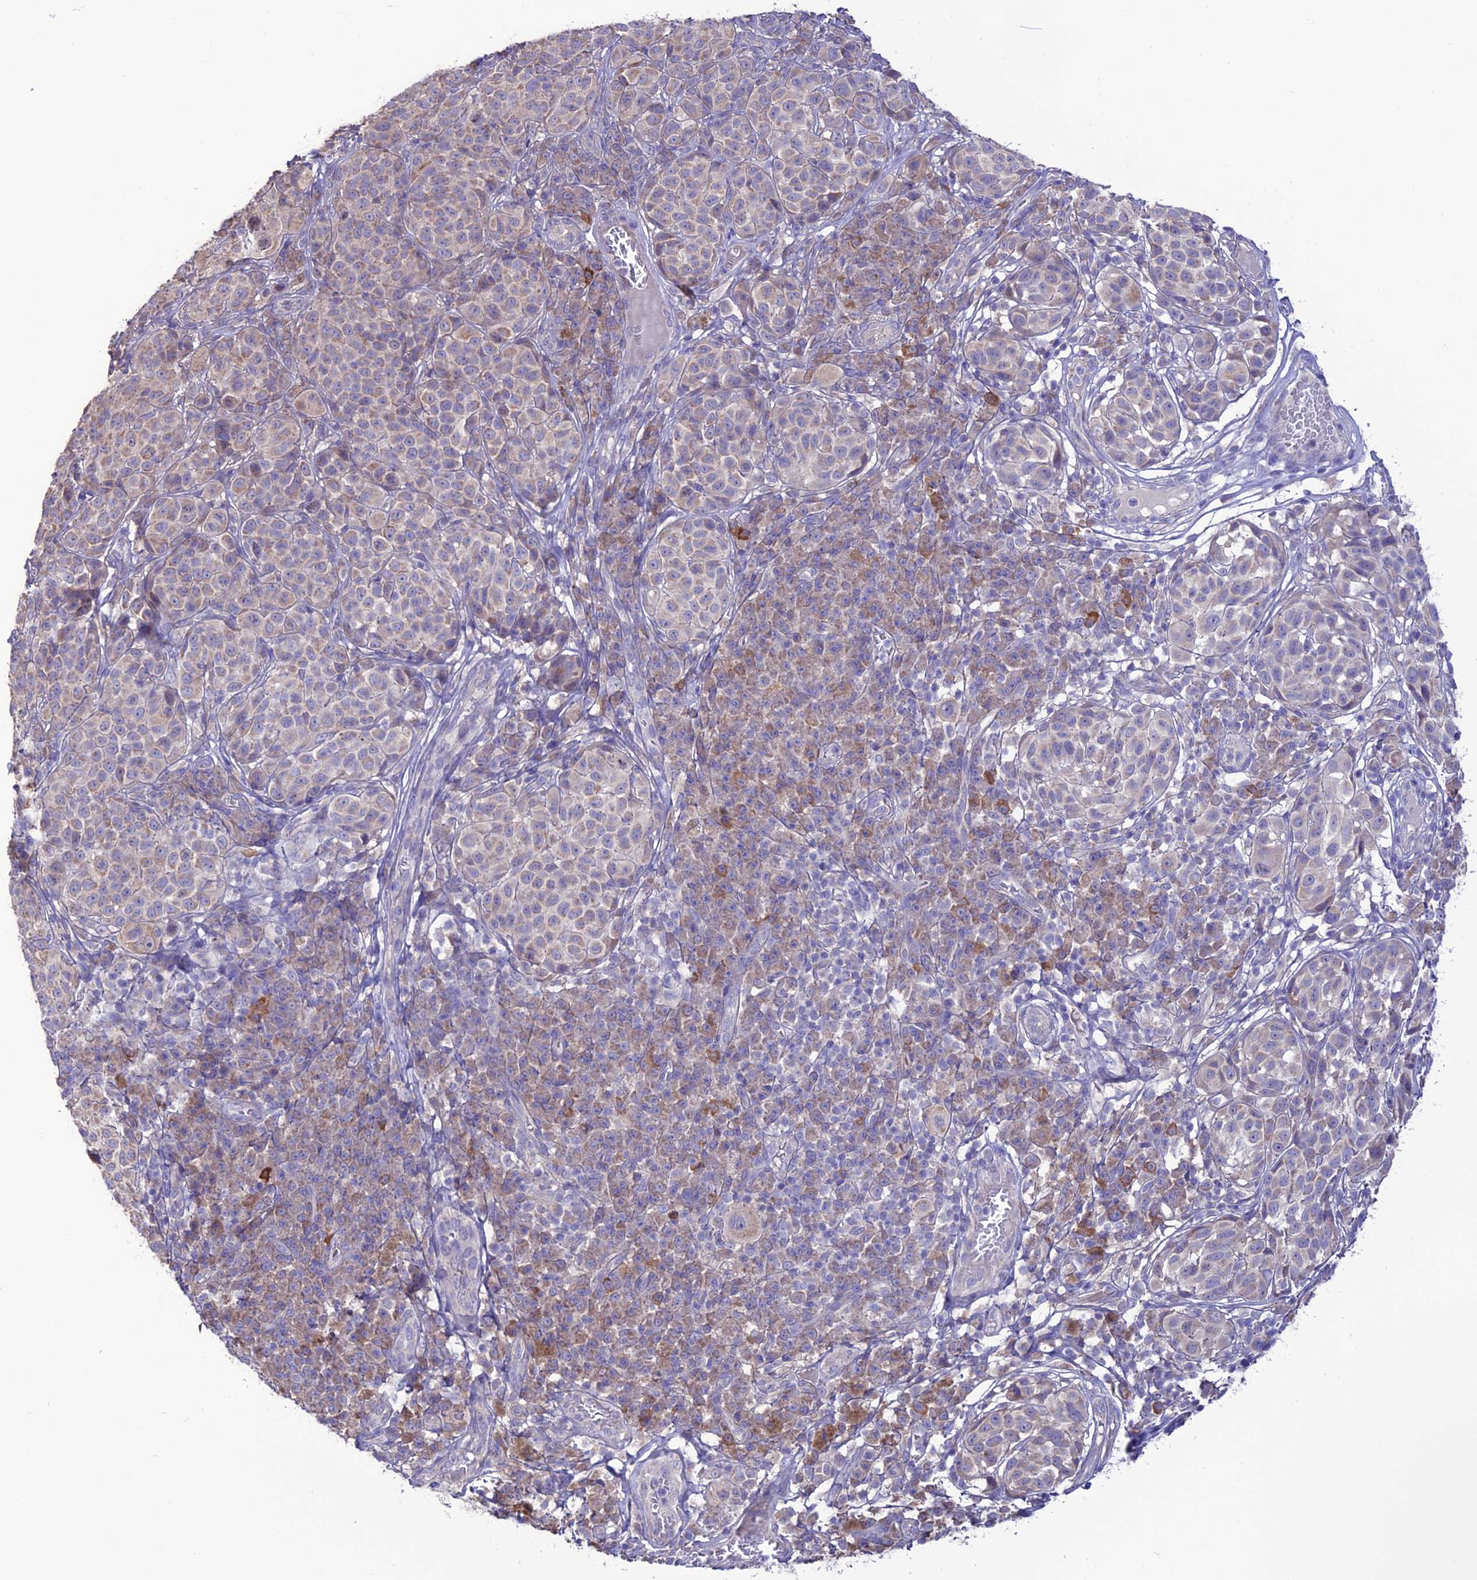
{"staining": {"intensity": "moderate", "quantity": "<25%", "location": "cytoplasmic/membranous"}, "tissue": "melanoma", "cell_type": "Tumor cells", "image_type": "cancer", "snomed": [{"axis": "morphology", "description": "Malignant melanoma, NOS"}, {"axis": "topography", "description": "Skin"}], "caption": "This histopathology image demonstrates malignant melanoma stained with immunohistochemistry (IHC) to label a protein in brown. The cytoplasmic/membranous of tumor cells show moderate positivity for the protein. Nuclei are counter-stained blue.", "gene": "HOGA1", "patient": {"sex": "male", "age": 38}}